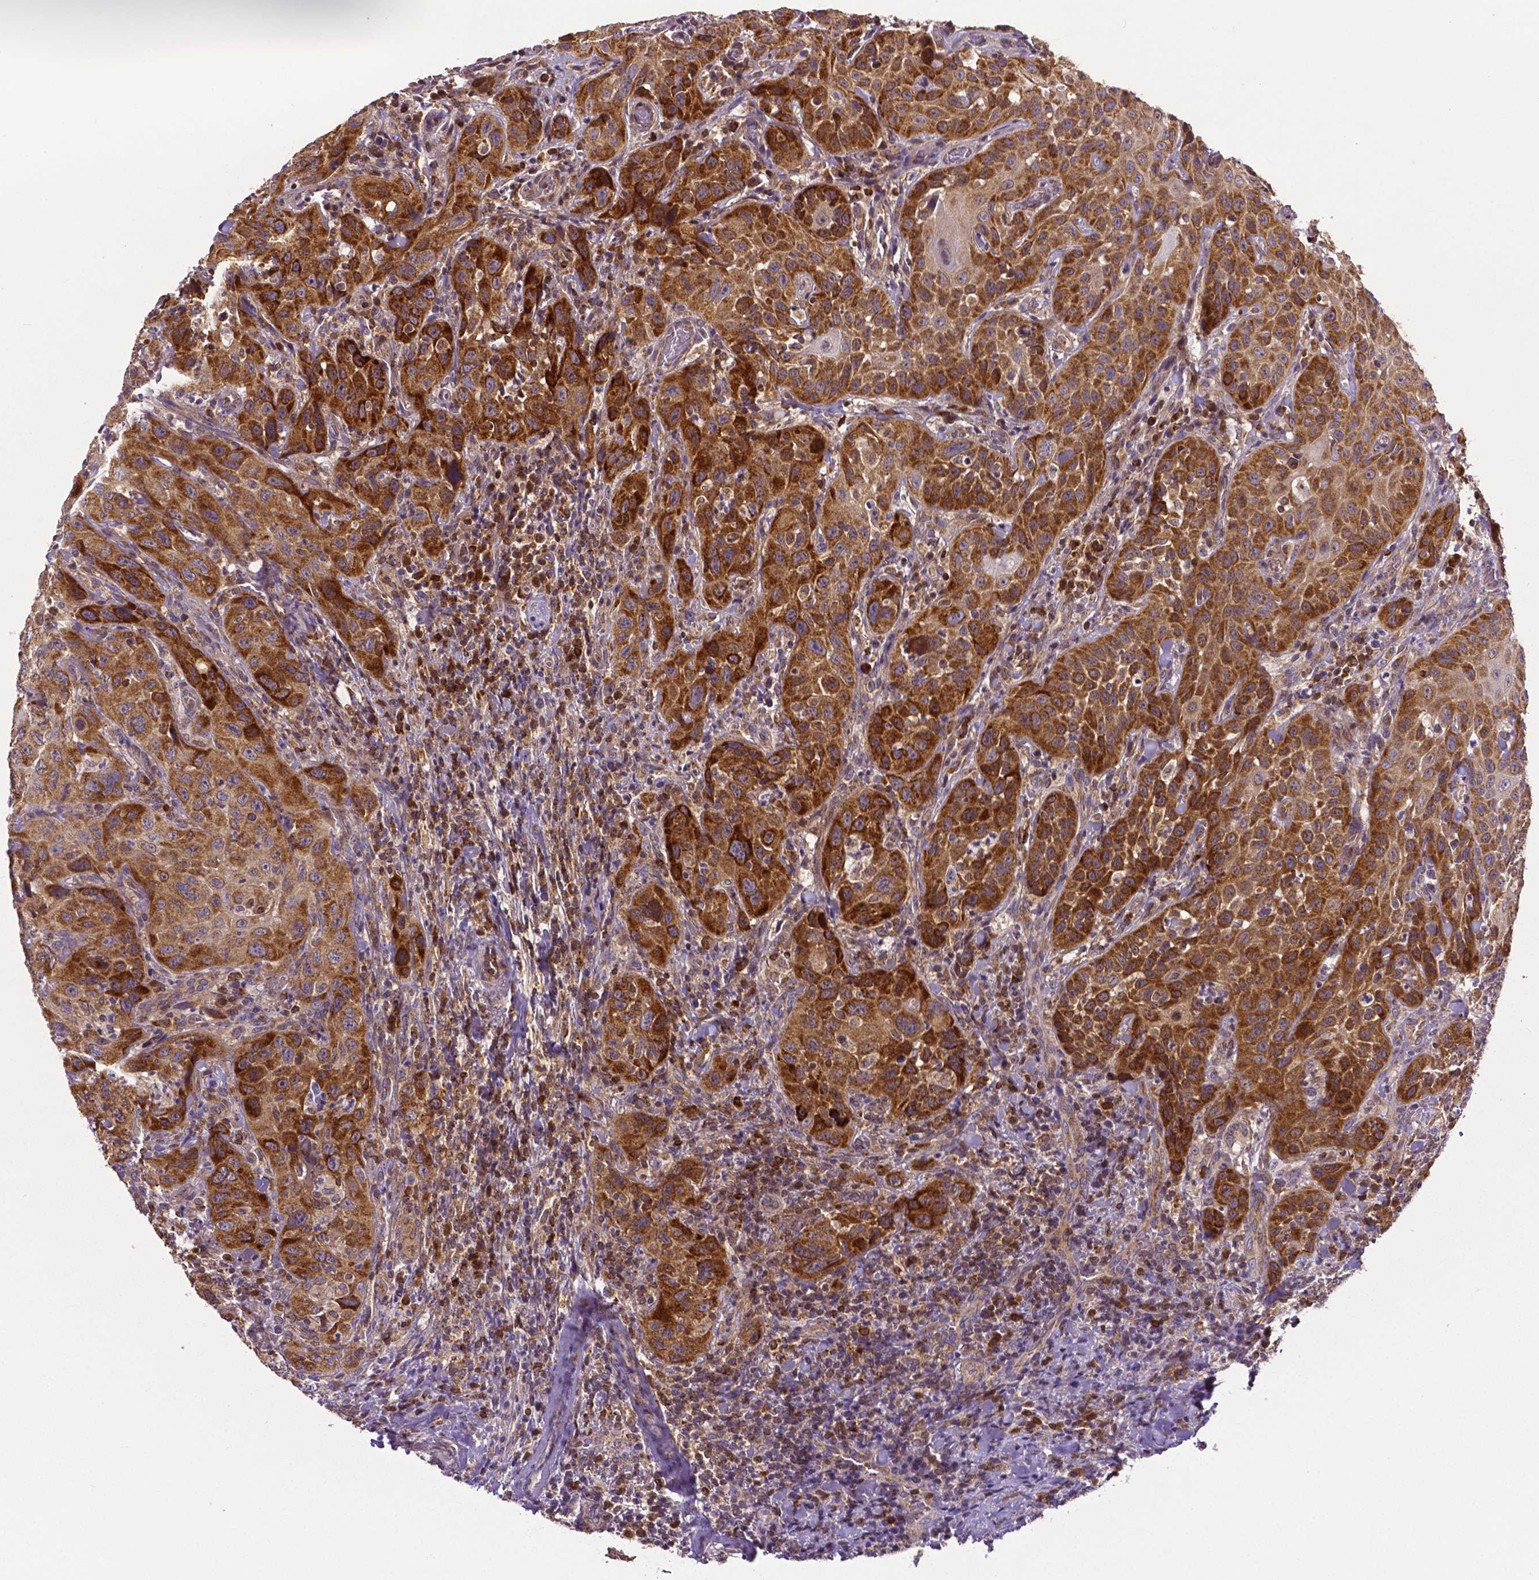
{"staining": {"intensity": "strong", "quantity": ">75%", "location": "cytoplasmic/membranous"}, "tissue": "head and neck cancer", "cell_type": "Tumor cells", "image_type": "cancer", "snomed": [{"axis": "morphology", "description": "Normal tissue, NOS"}, {"axis": "morphology", "description": "Squamous cell carcinoma, NOS"}, {"axis": "topography", "description": "Oral tissue"}, {"axis": "topography", "description": "Tounge, NOS"}, {"axis": "topography", "description": "Head-Neck"}], "caption": "DAB (3,3'-diaminobenzidine) immunohistochemical staining of head and neck cancer (squamous cell carcinoma) exhibits strong cytoplasmic/membranous protein staining in approximately >75% of tumor cells.", "gene": "MCL1", "patient": {"sex": "male", "age": 62}}